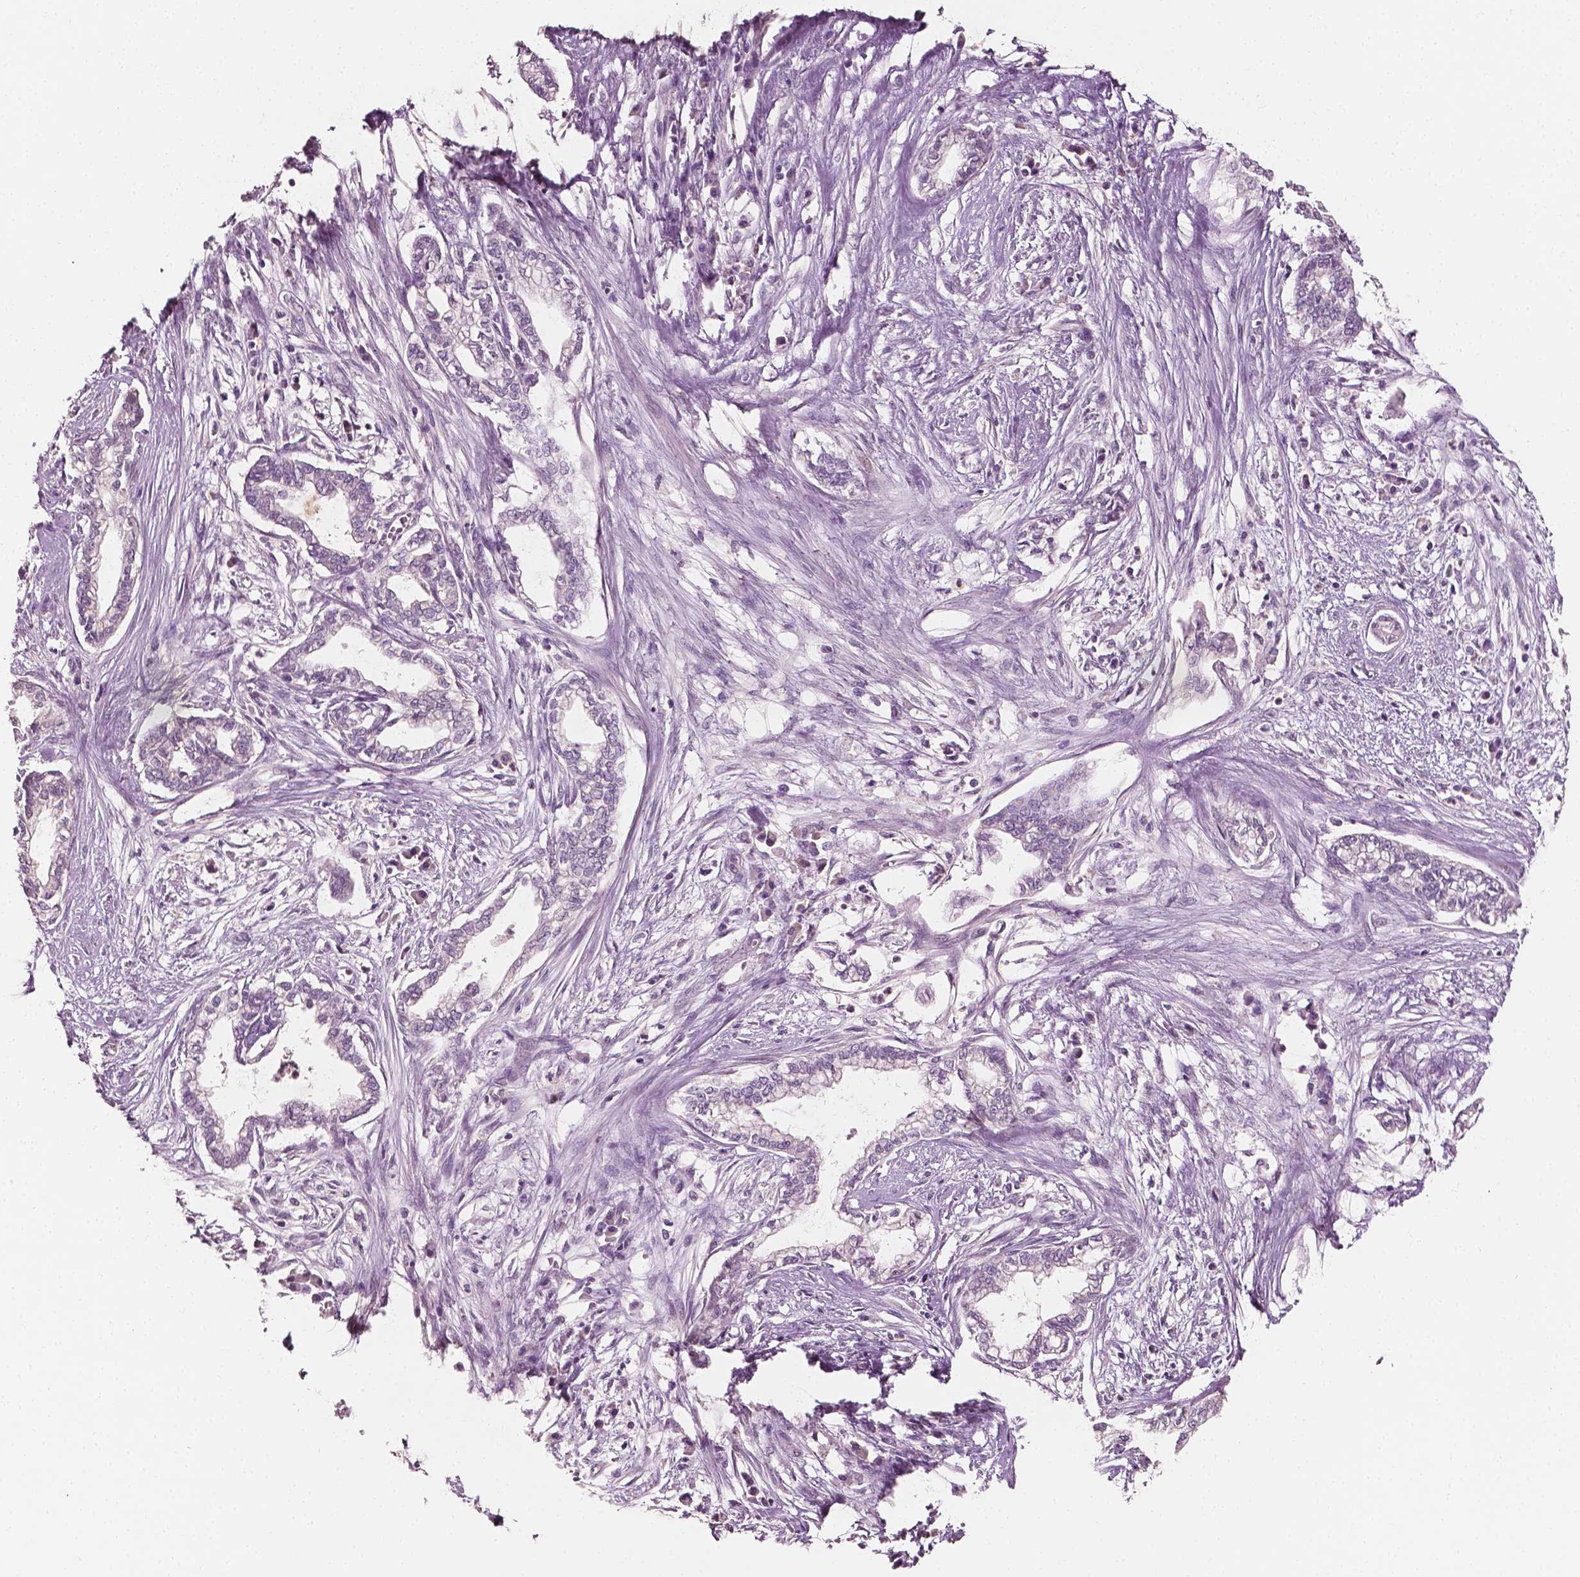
{"staining": {"intensity": "negative", "quantity": "none", "location": "none"}, "tissue": "cervical cancer", "cell_type": "Tumor cells", "image_type": "cancer", "snomed": [{"axis": "morphology", "description": "Adenocarcinoma, NOS"}, {"axis": "topography", "description": "Cervix"}], "caption": "A micrograph of cervical adenocarcinoma stained for a protein shows no brown staining in tumor cells.", "gene": "PLA2R1", "patient": {"sex": "female", "age": 62}}